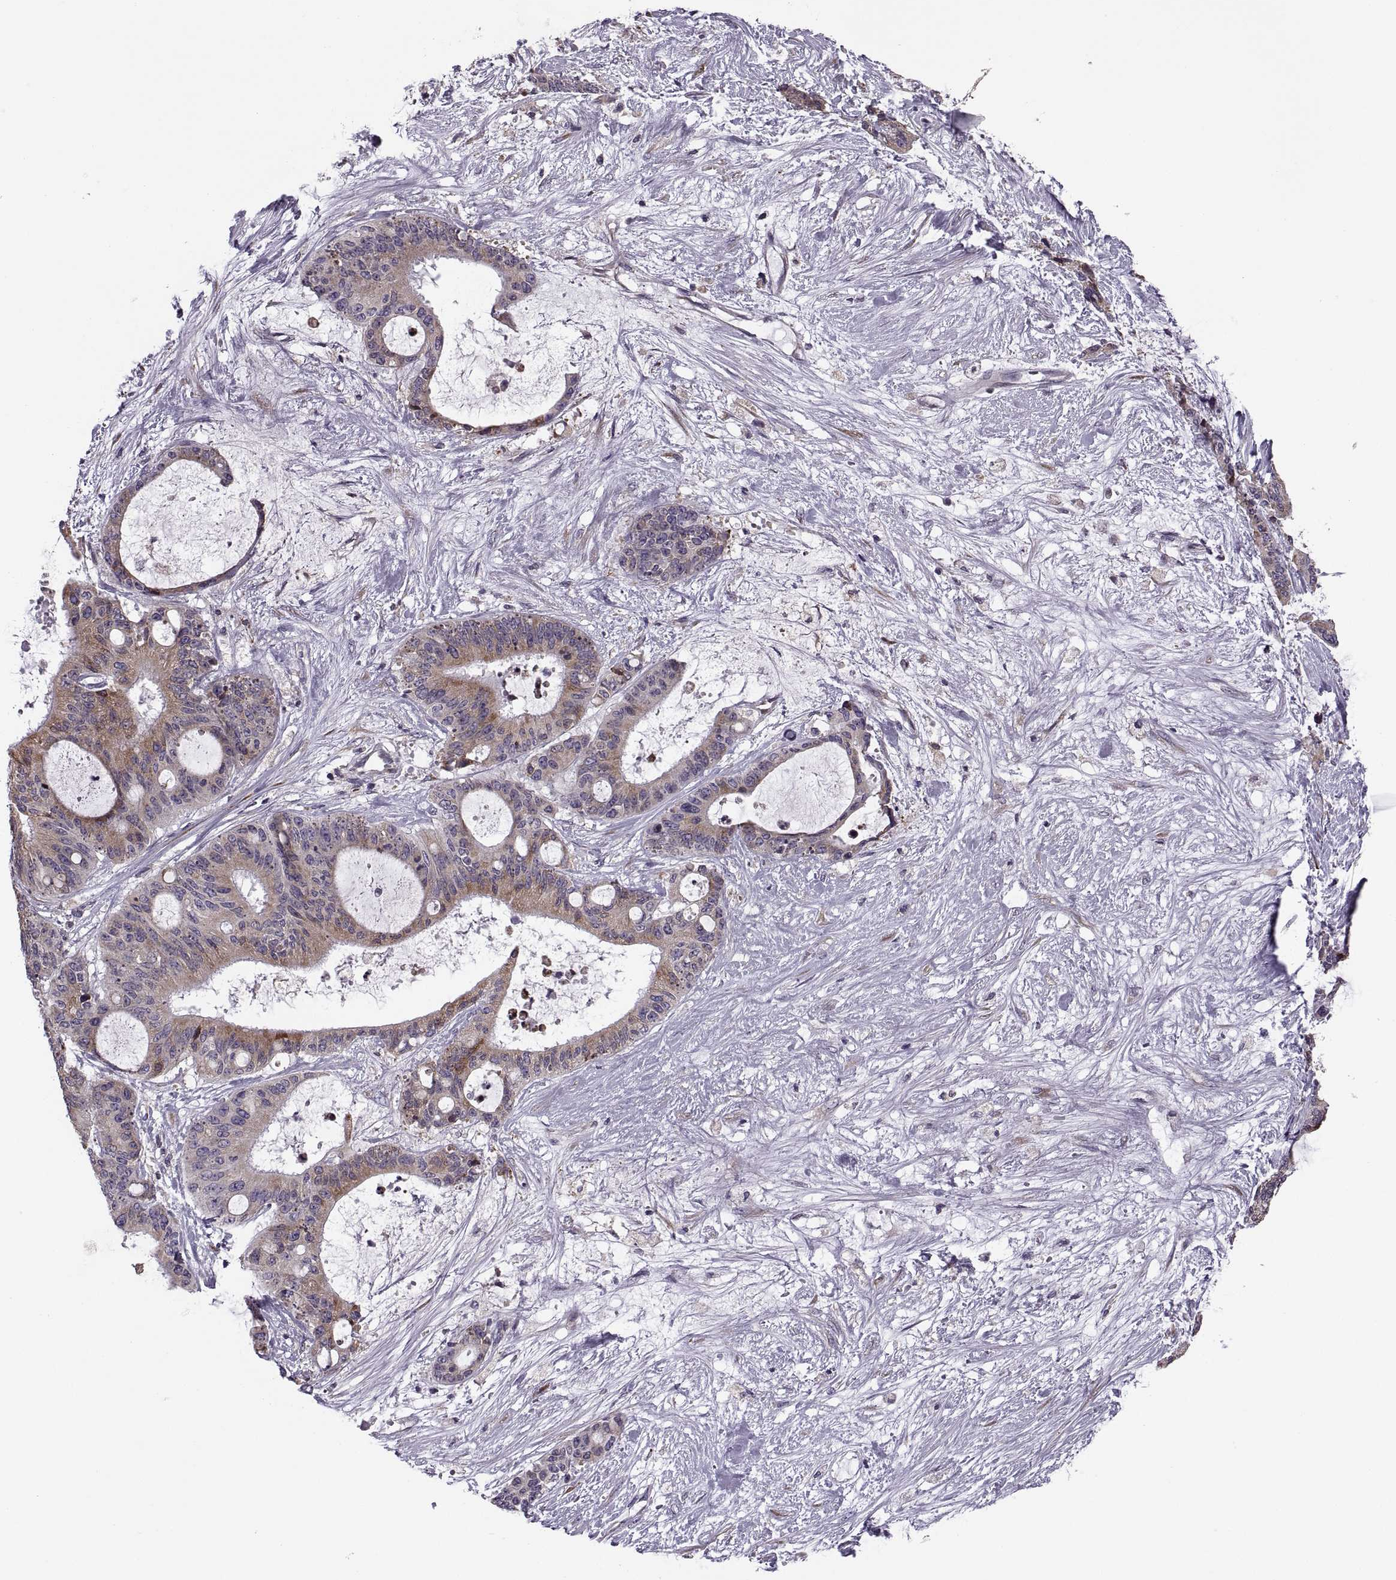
{"staining": {"intensity": "moderate", "quantity": "25%-75%", "location": "cytoplasmic/membranous"}, "tissue": "liver cancer", "cell_type": "Tumor cells", "image_type": "cancer", "snomed": [{"axis": "morphology", "description": "Normal tissue, NOS"}, {"axis": "morphology", "description": "Cholangiocarcinoma"}, {"axis": "topography", "description": "Liver"}, {"axis": "topography", "description": "Peripheral nerve tissue"}], "caption": "Human liver cancer stained with a protein marker shows moderate staining in tumor cells.", "gene": "LETM2", "patient": {"sex": "female", "age": 73}}